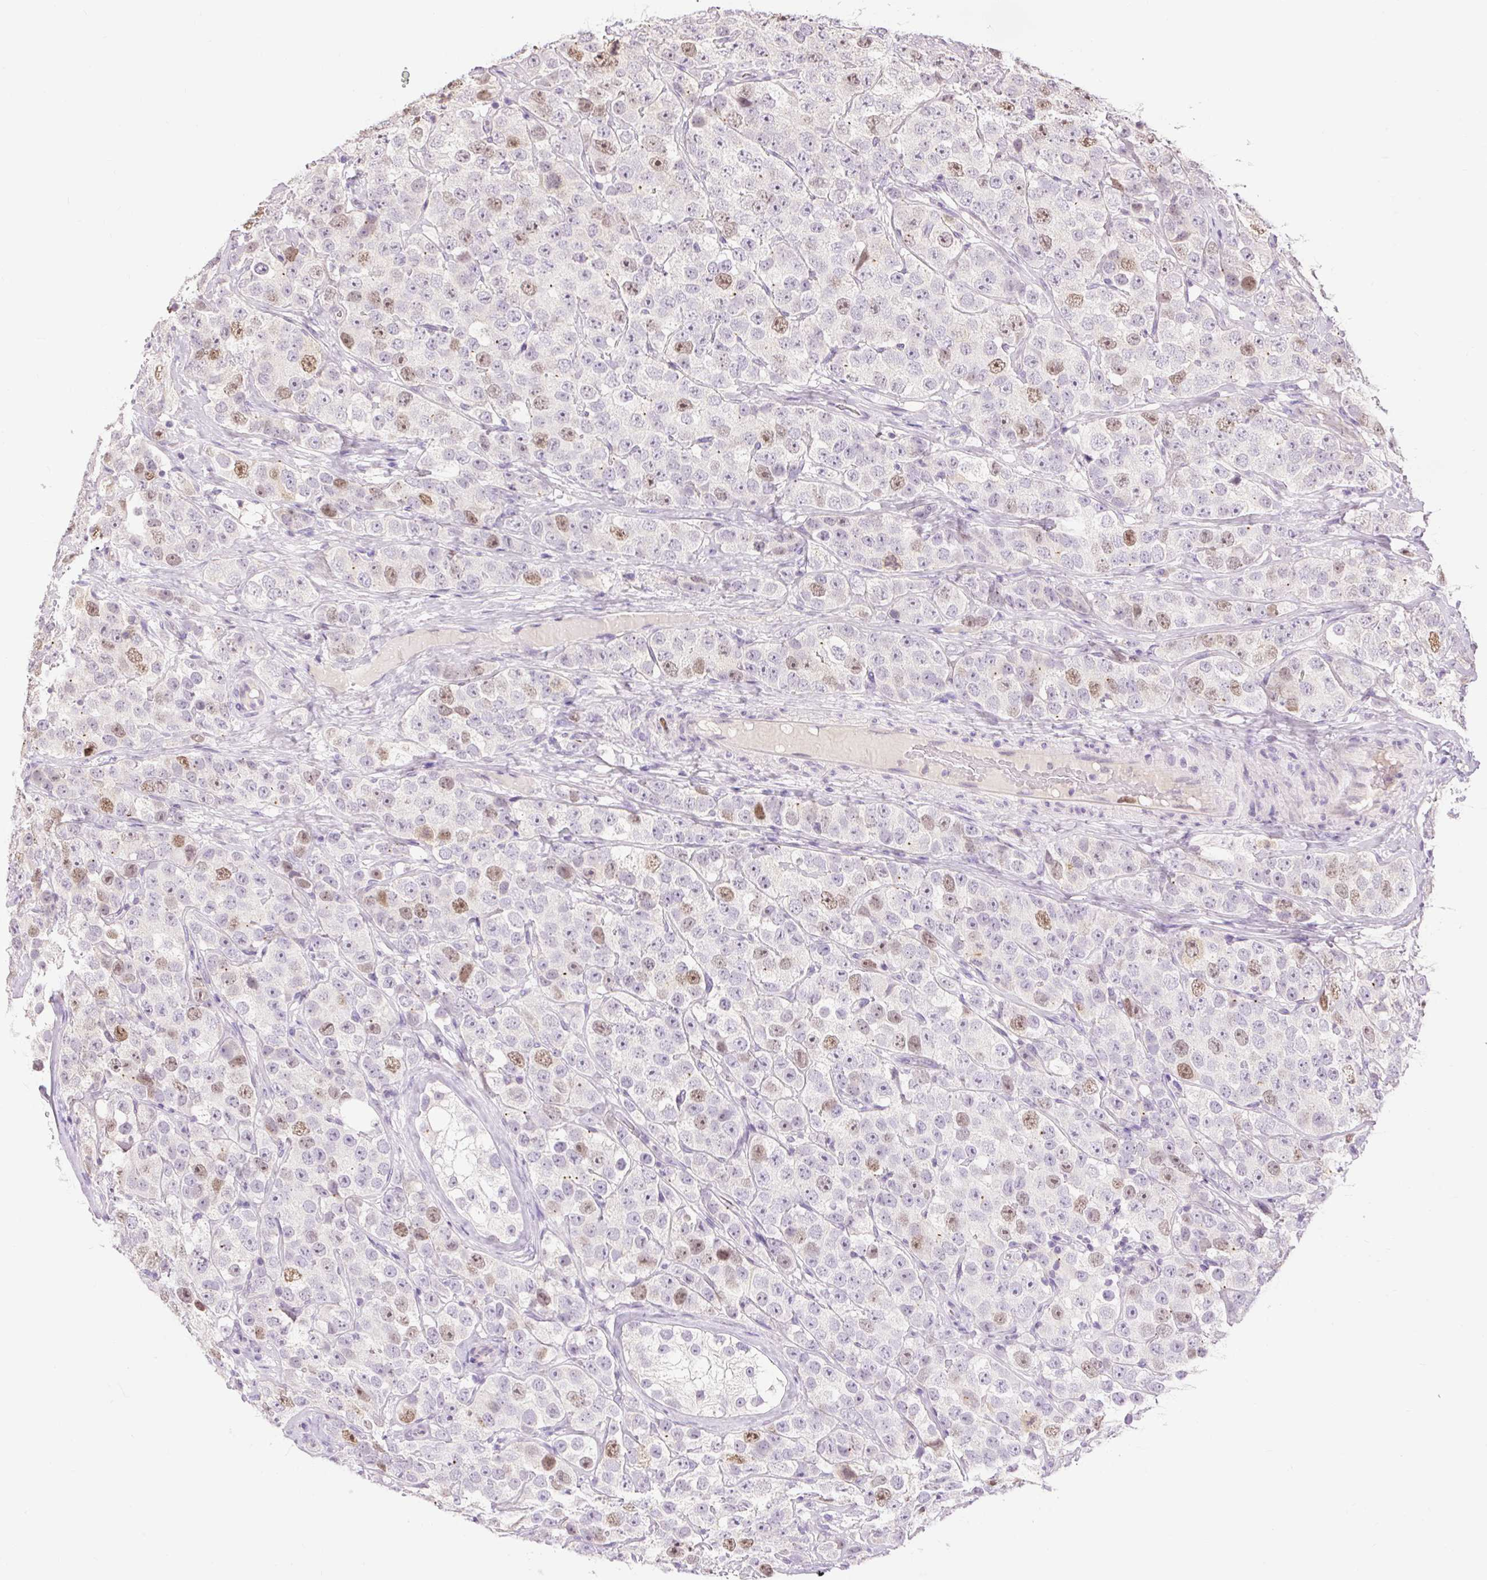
{"staining": {"intensity": "moderate", "quantity": "<25%", "location": "nuclear"}, "tissue": "testis cancer", "cell_type": "Tumor cells", "image_type": "cancer", "snomed": [{"axis": "morphology", "description": "Seminoma, NOS"}, {"axis": "topography", "description": "Testis"}], "caption": "A low amount of moderate nuclear staining is present in approximately <25% of tumor cells in testis cancer tissue.", "gene": "RACGAP1", "patient": {"sex": "male", "age": 28}}